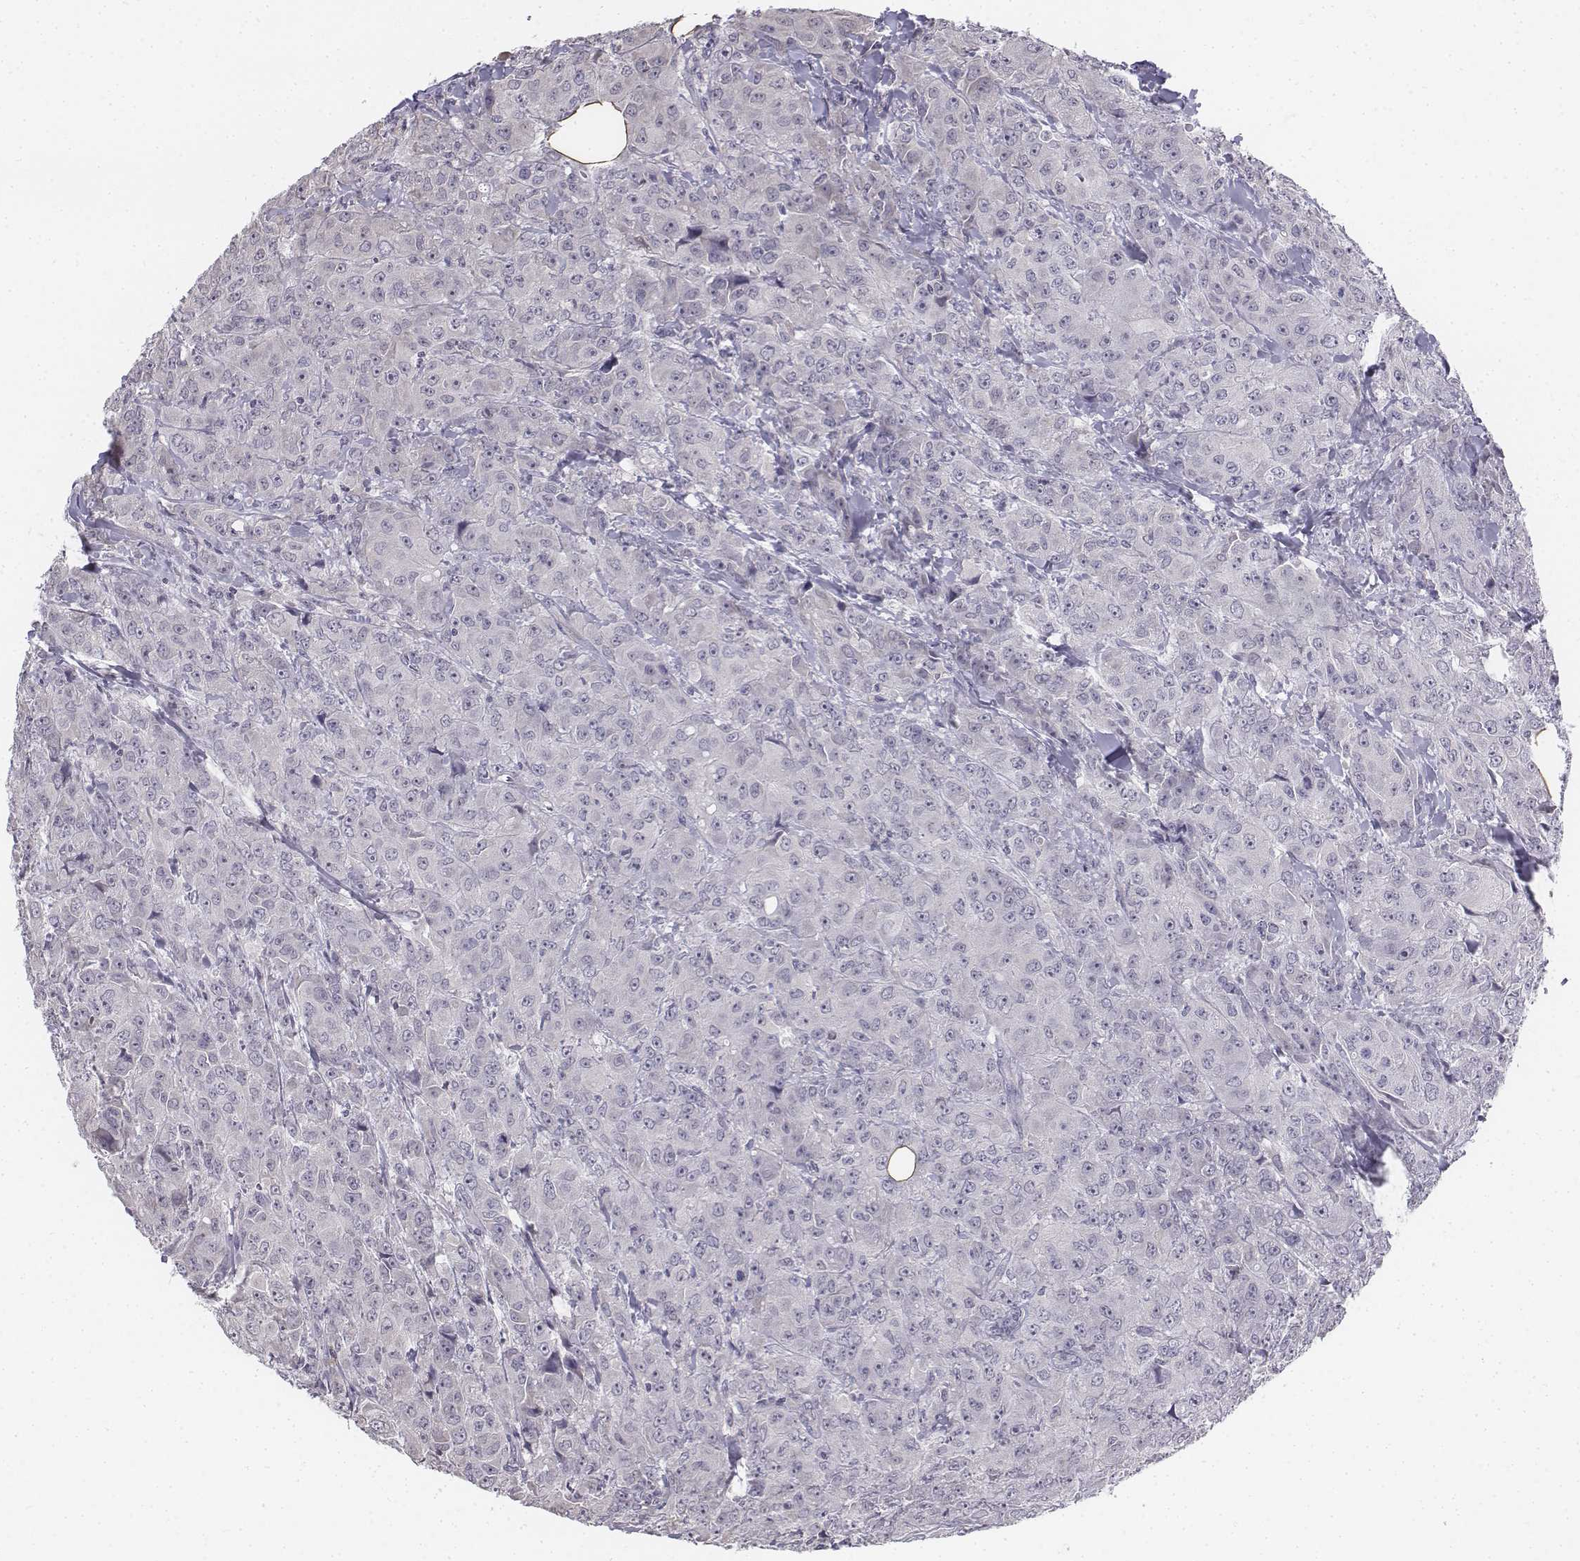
{"staining": {"intensity": "negative", "quantity": "none", "location": "none"}, "tissue": "breast cancer", "cell_type": "Tumor cells", "image_type": "cancer", "snomed": [{"axis": "morphology", "description": "Duct carcinoma"}, {"axis": "topography", "description": "Breast"}], "caption": "IHC image of neoplastic tissue: human breast cancer stained with DAB (3,3'-diaminobenzidine) reveals no significant protein expression in tumor cells. The staining was performed using DAB to visualize the protein expression in brown, while the nuclei were stained in blue with hematoxylin (Magnification: 20x).", "gene": "PENK", "patient": {"sex": "female", "age": 43}}